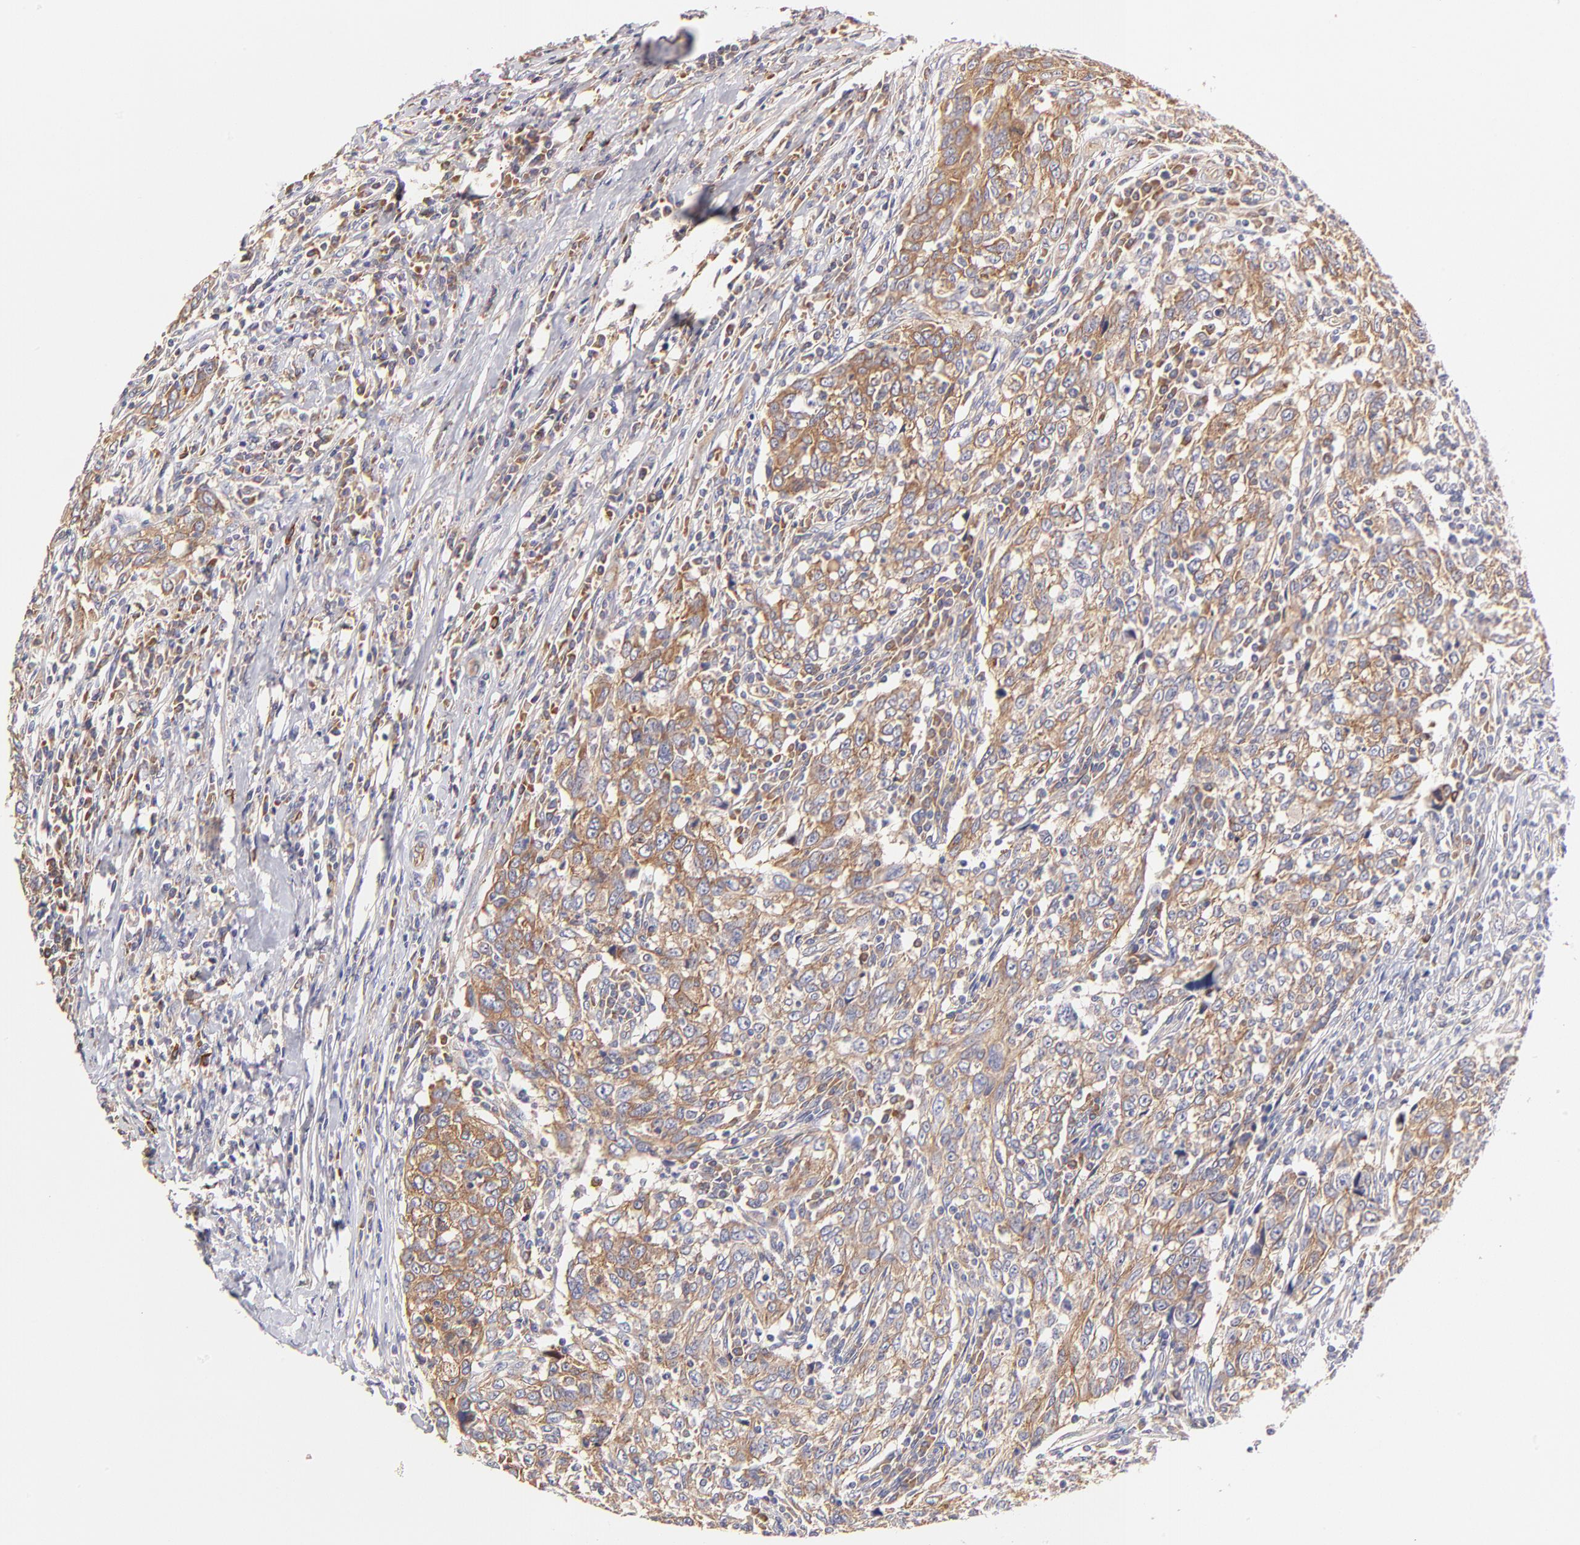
{"staining": {"intensity": "moderate", "quantity": ">75%", "location": "cytoplasmic/membranous"}, "tissue": "breast cancer", "cell_type": "Tumor cells", "image_type": "cancer", "snomed": [{"axis": "morphology", "description": "Duct carcinoma"}, {"axis": "topography", "description": "Breast"}], "caption": "This photomicrograph exhibits IHC staining of human breast cancer, with medium moderate cytoplasmic/membranous positivity in approximately >75% of tumor cells.", "gene": "CD2AP", "patient": {"sex": "female", "age": 50}}